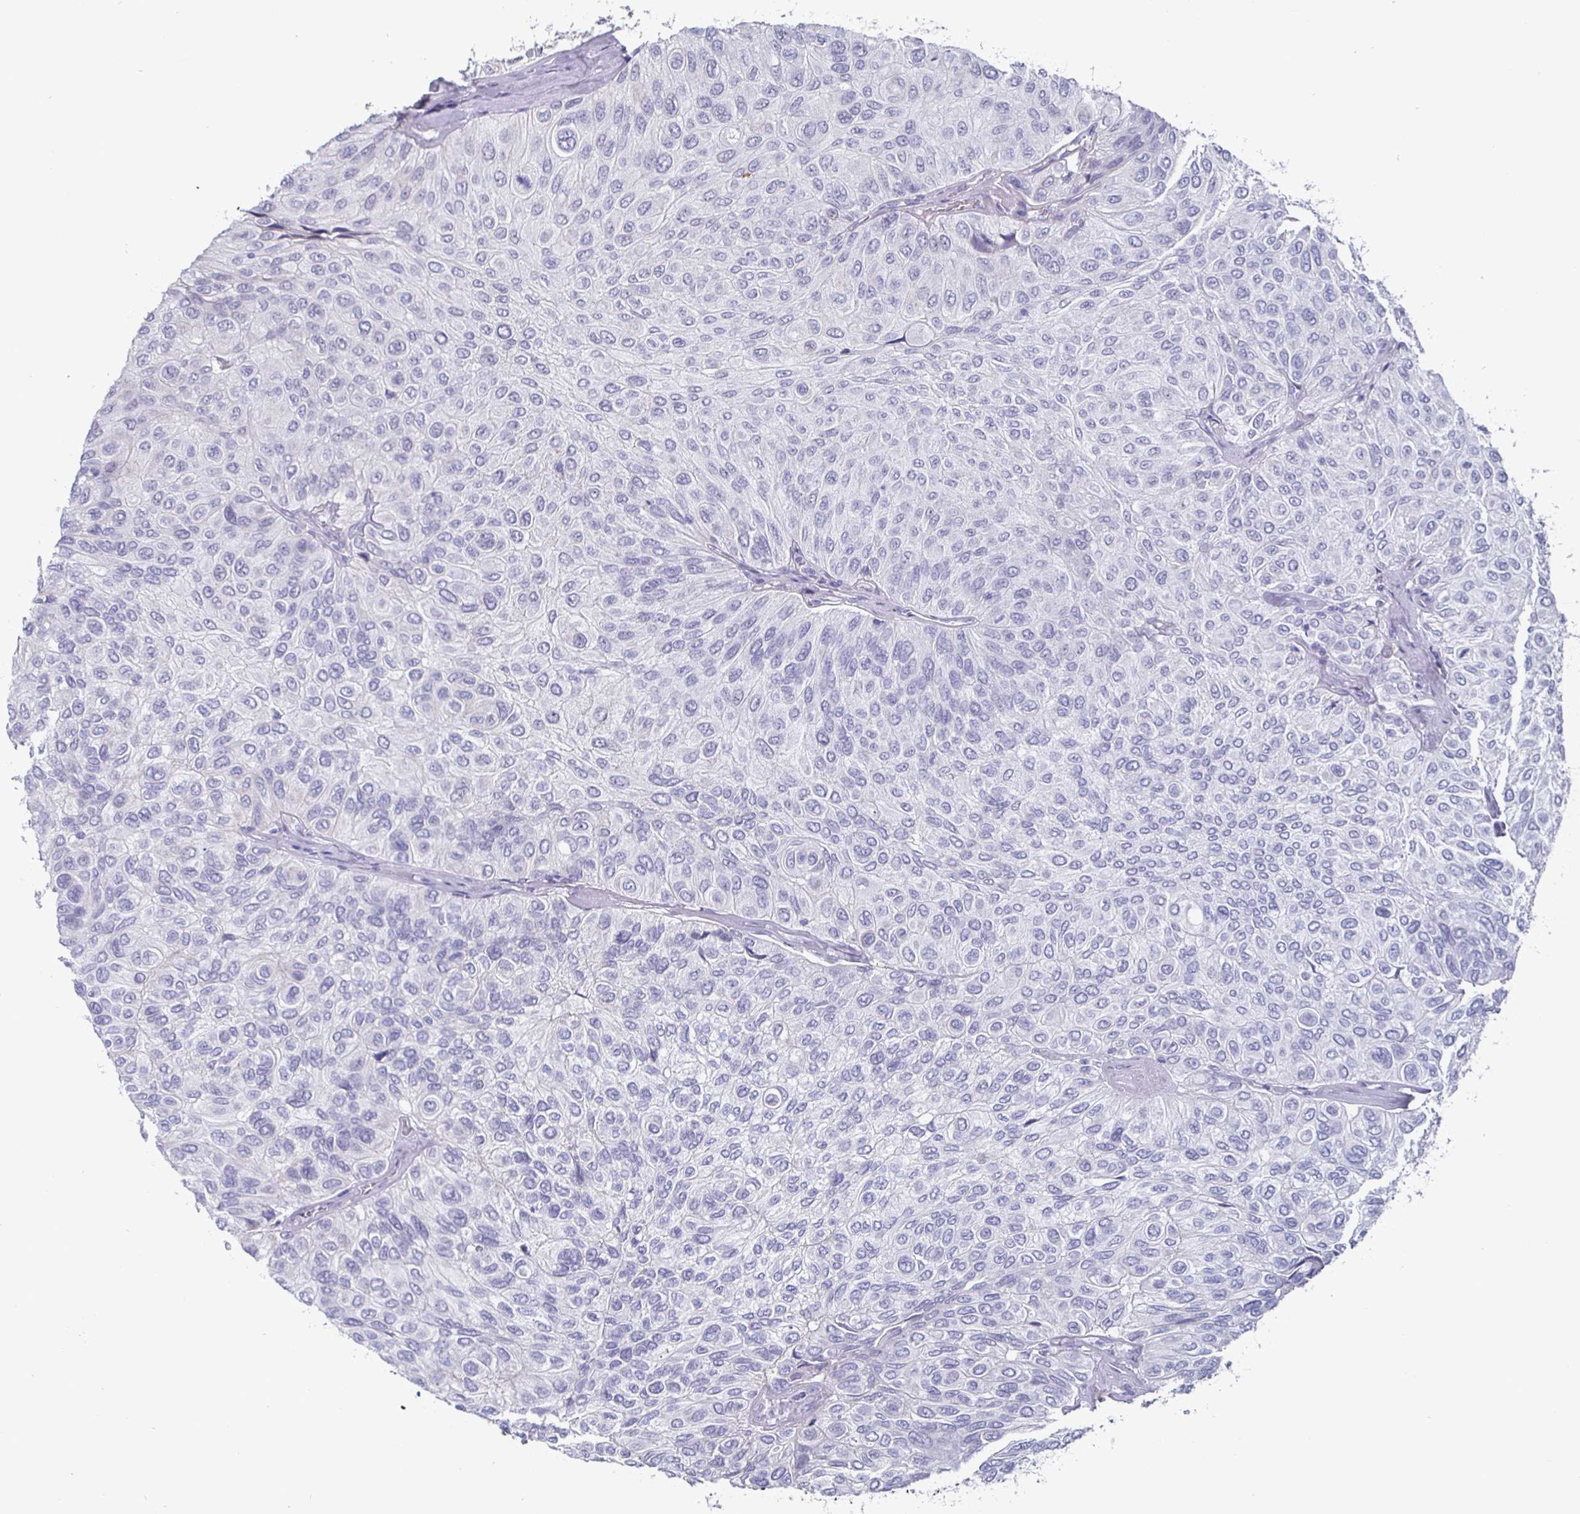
{"staining": {"intensity": "negative", "quantity": "none", "location": "none"}, "tissue": "urothelial cancer", "cell_type": "Tumor cells", "image_type": "cancer", "snomed": [{"axis": "morphology", "description": "Urothelial carcinoma, High grade"}, {"axis": "topography", "description": "Urinary bladder"}], "caption": "High power microscopy micrograph of an immunohistochemistry (IHC) micrograph of high-grade urothelial carcinoma, revealing no significant expression in tumor cells. Brightfield microscopy of immunohistochemistry (IHC) stained with DAB (brown) and hematoxylin (blue), captured at high magnification.", "gene": "OOSP2", "patient": {"sex": "male", "age": 66}}